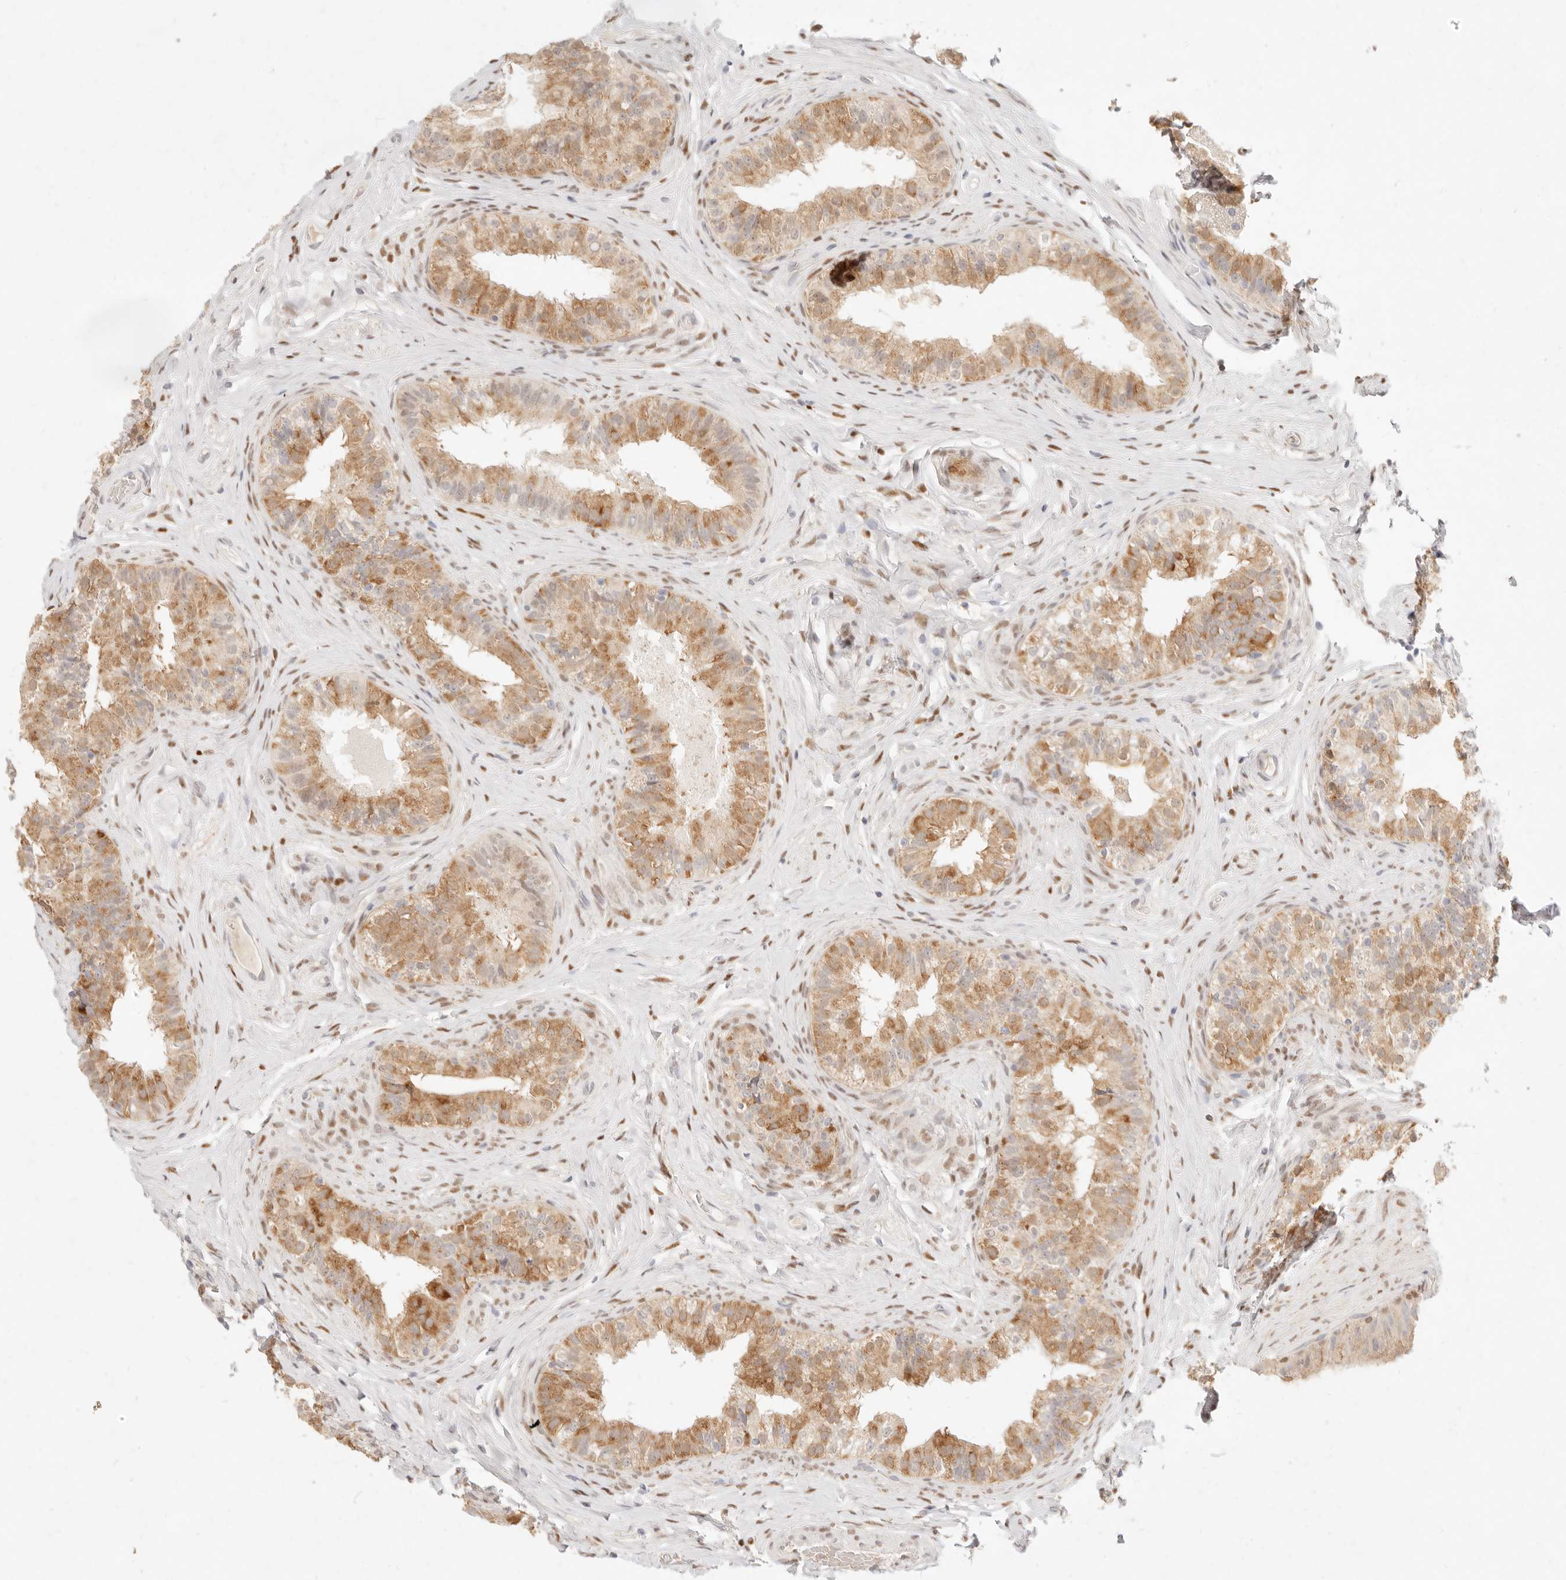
{"staining": {"intensity": "moderate", "quantity": ">75%", "location": "cytoplasmic/membranous"}, "tissue": "epididymis", "cell_type": "Glandular cells", "image_type": "normal", "snomed": [{"axis": "morphology", "description": "Normal tissue, NOS"}, {"axis": "topography", "description": "Epididymis"}], "caption": "This histopathology image shows immunohistochemistry (IHC) staining of benign epididymis, with medium moderate cytoplasmic/membranous staining in approximately >75% of glandular cells.", "gene": "ASCL3", "patient": {"sex": "male", "age": 49}}